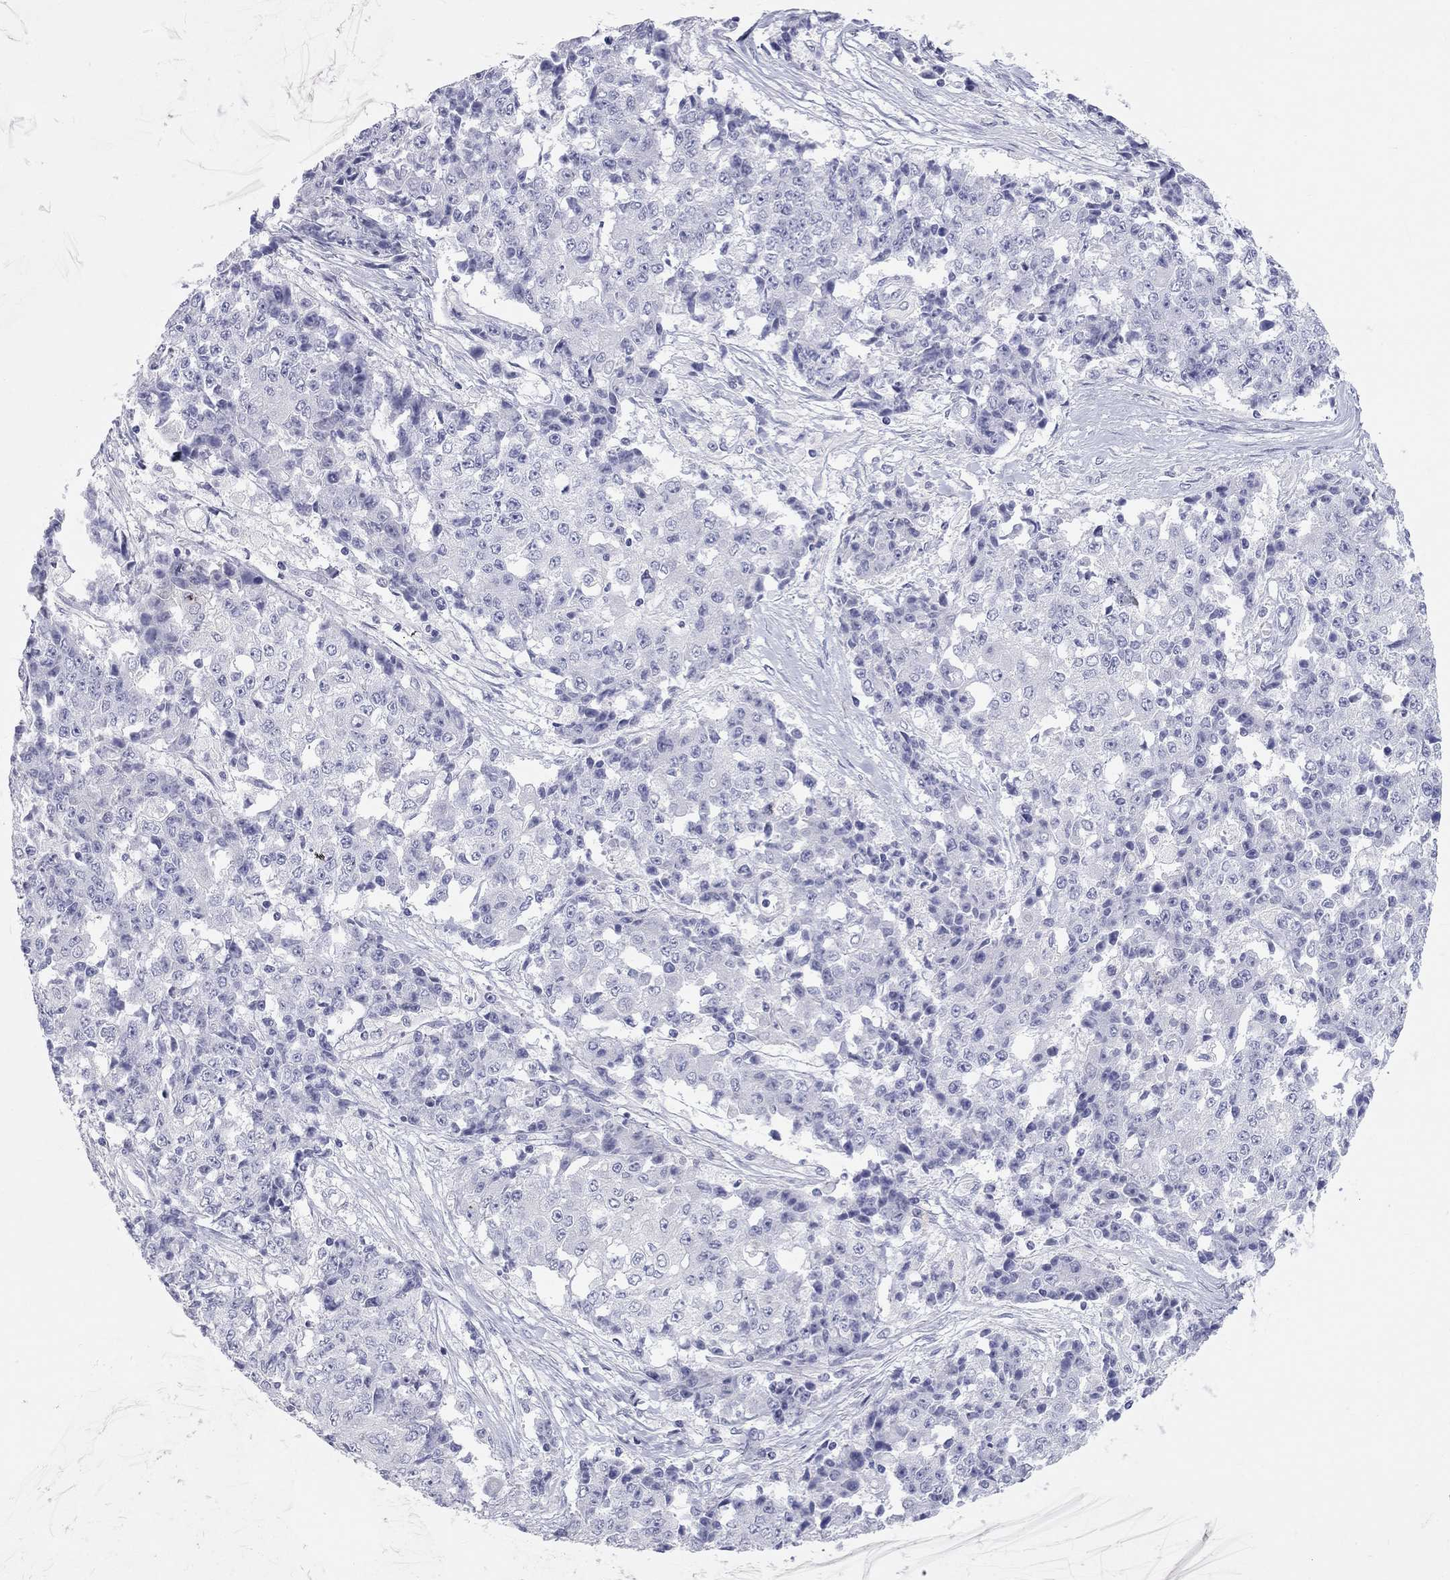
{"staining": {"intensity": "negative", "quantity": "none", "location": "none"}, "tissue": "ovarian cancer", "cell_type": "Tumor cells", "image_type": "cancer", "snomed": [{"axis": "morphology", "description": "Carcinoma, endometroid"}, {"axis": "topography", "description": "Ovary"}], "caption": "This photomicrograph is of ovarian endometroid carcinoma stained with IHC to label a protein in brown with the nuclei are counter-stained blue. There is no staining in tumor cells. The staining is performed using DAB (3,3'-diaminobenzidine) brown chromogen with nuclei counter-stained in using hematoxylin.", "gene": "PCDHGC5", "patient": {"sex": "female", "age": 42}}